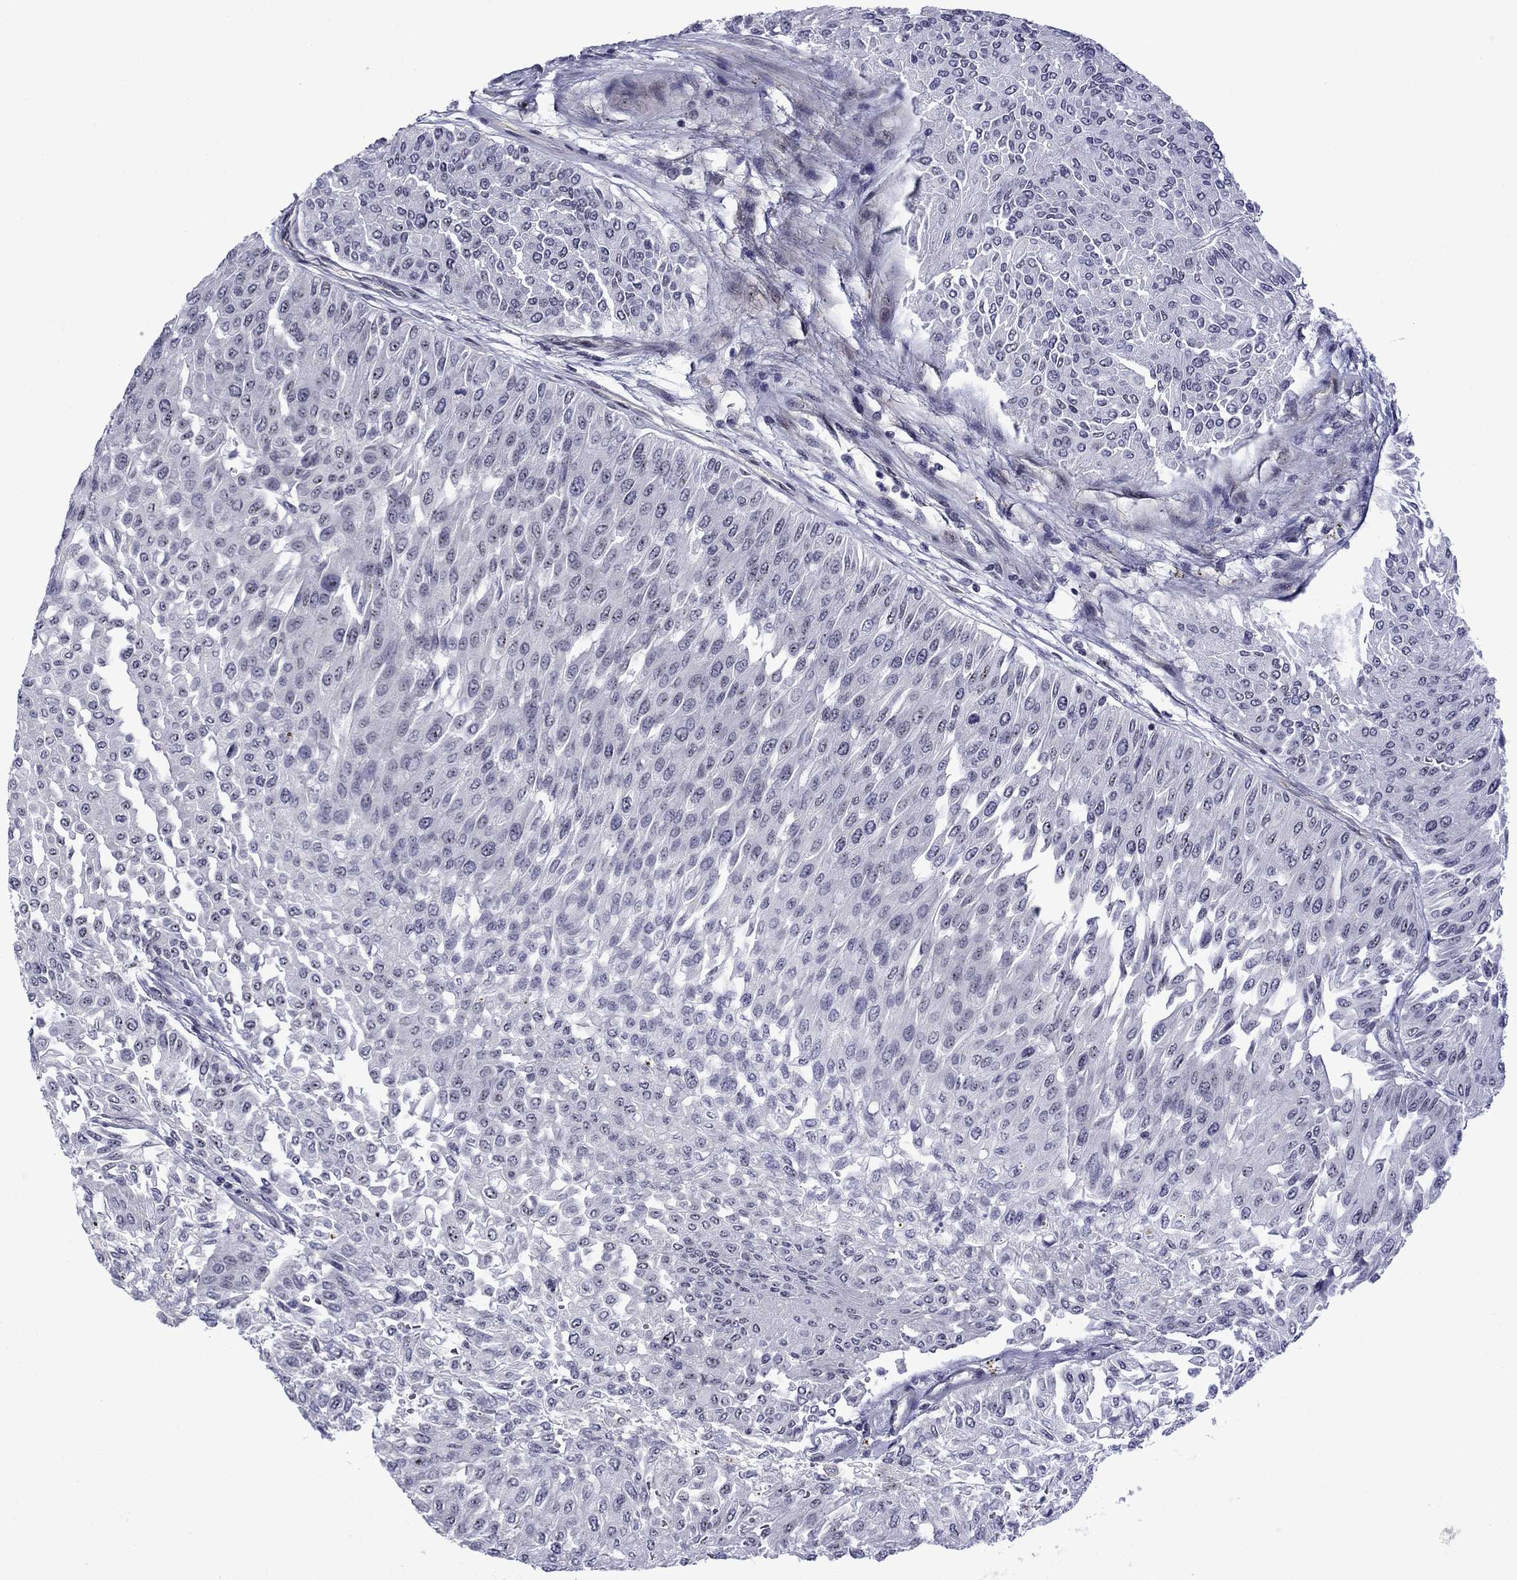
{"staining": {"intensity": "negative", "quantity": "none", "location": "none"}, "tissue": "urothelial cancer", "cell_type": "Tumor cells", "image_type": "cancer", "snomed": [{"axis": "morphology", "description": "Urothelial carcinoma, Low grade"}, {"axis": "topography", "description": "Urinary bladder"}], "caption": "This is an immunohistochemistry (IHC) photomicrograph of urothelial cancer. There is no positivity in tumor cells.", "gene": "SURF2", "patient": {"sex": "male", "age": 67}}